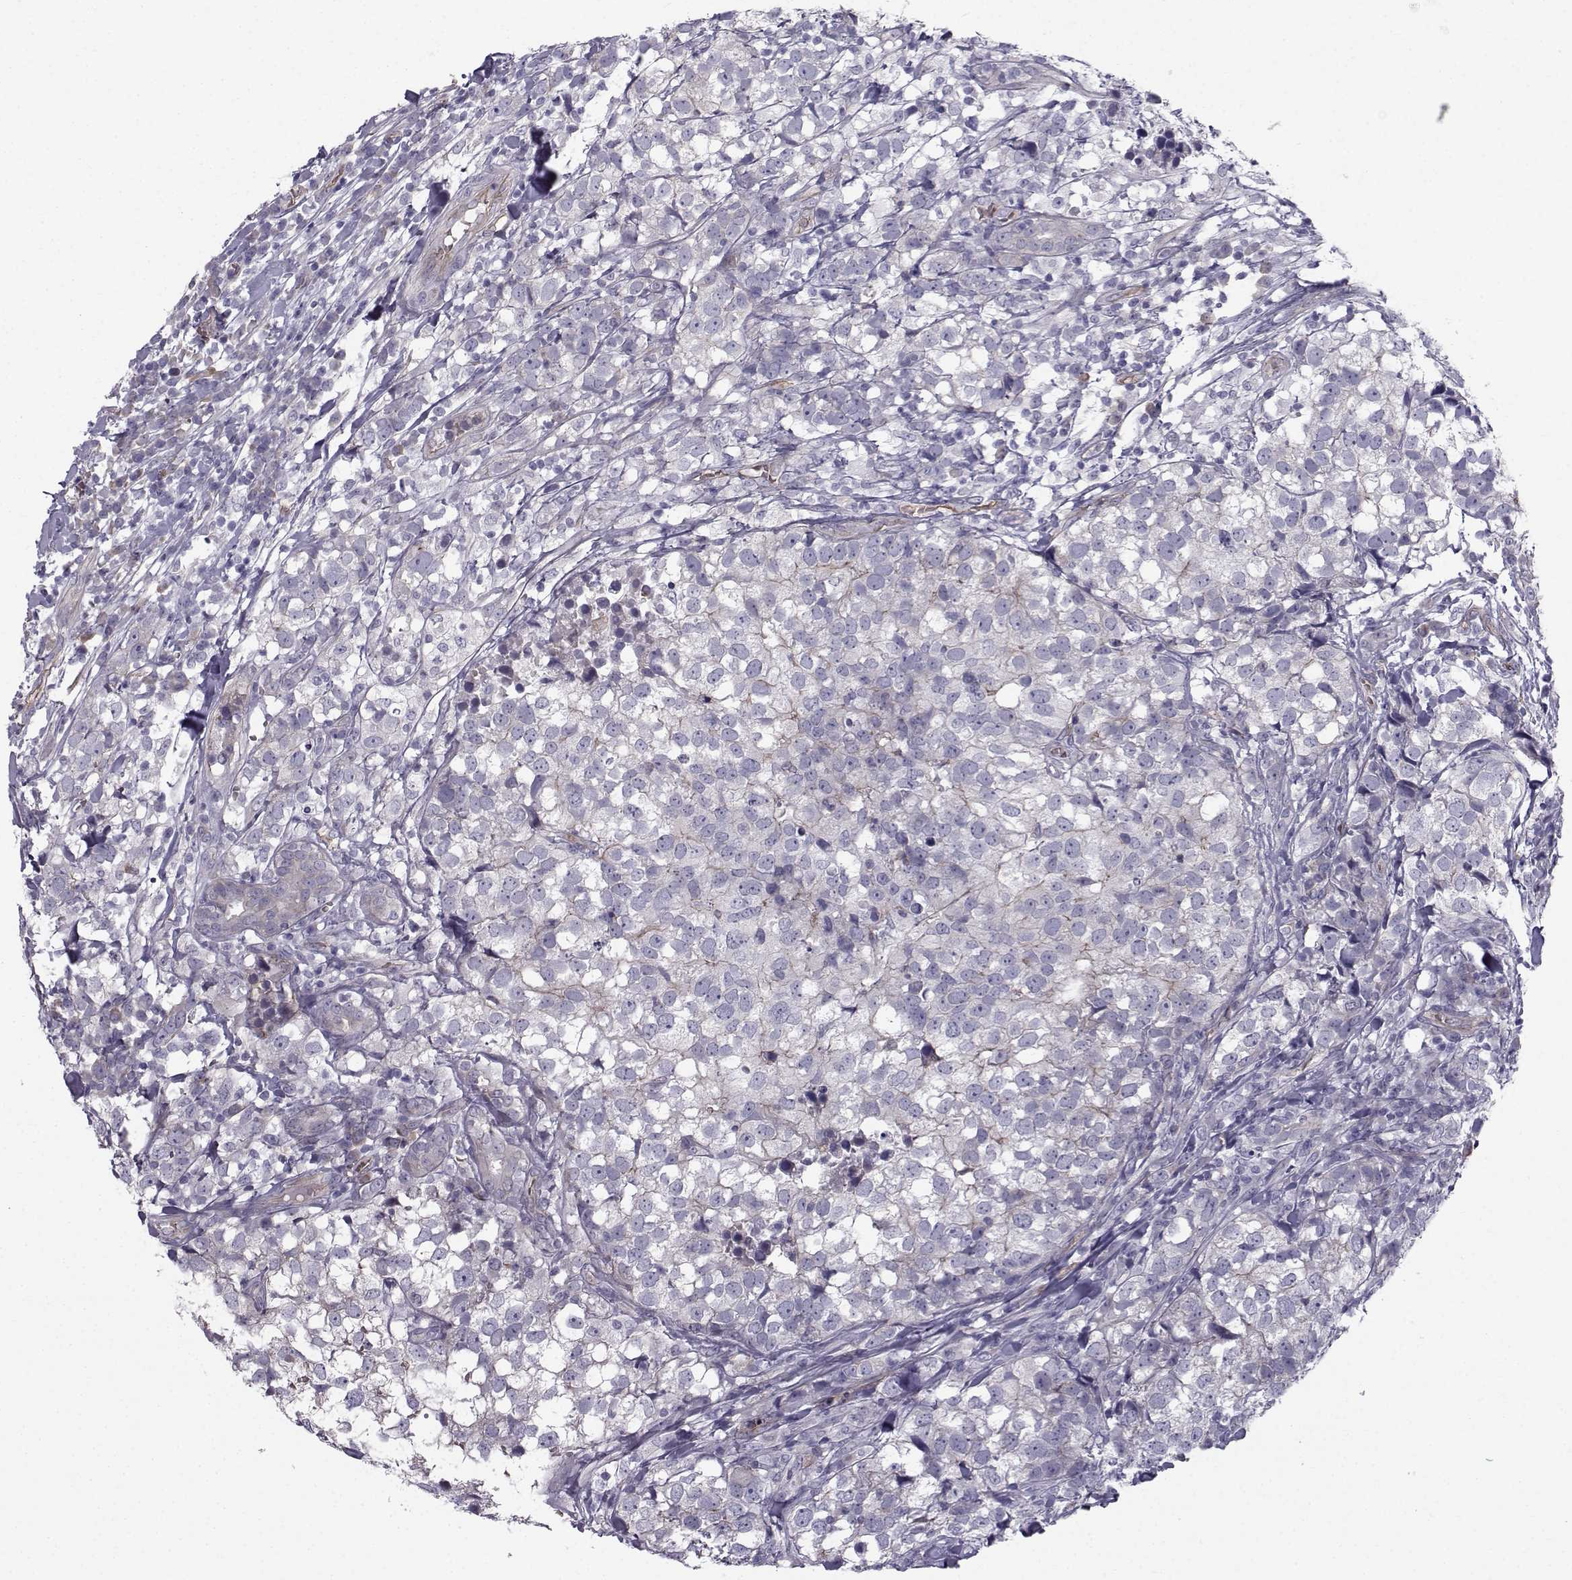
{"staining": {"intensity": "weak", "quantity": "<25%", "location": "cytoplasmic/membranous"}, "tissue": "breast cancer", "cell_type": "Tumor cells", "image_type": "cancer", "snomed": [{"axis": "morphology", "description": "Duct carcinoma"}, {"axis": "topography", "description": "Breast"}], "caption": "High magnification brightfield microscopy of breast infiltrating ductal carcinoma stained with DAB (brown) and counterstained with hematoxylin (blue): tumor cells show no significant staining.", "gene": "QPCT", "patient": {"sex": "female", "age": 30}}